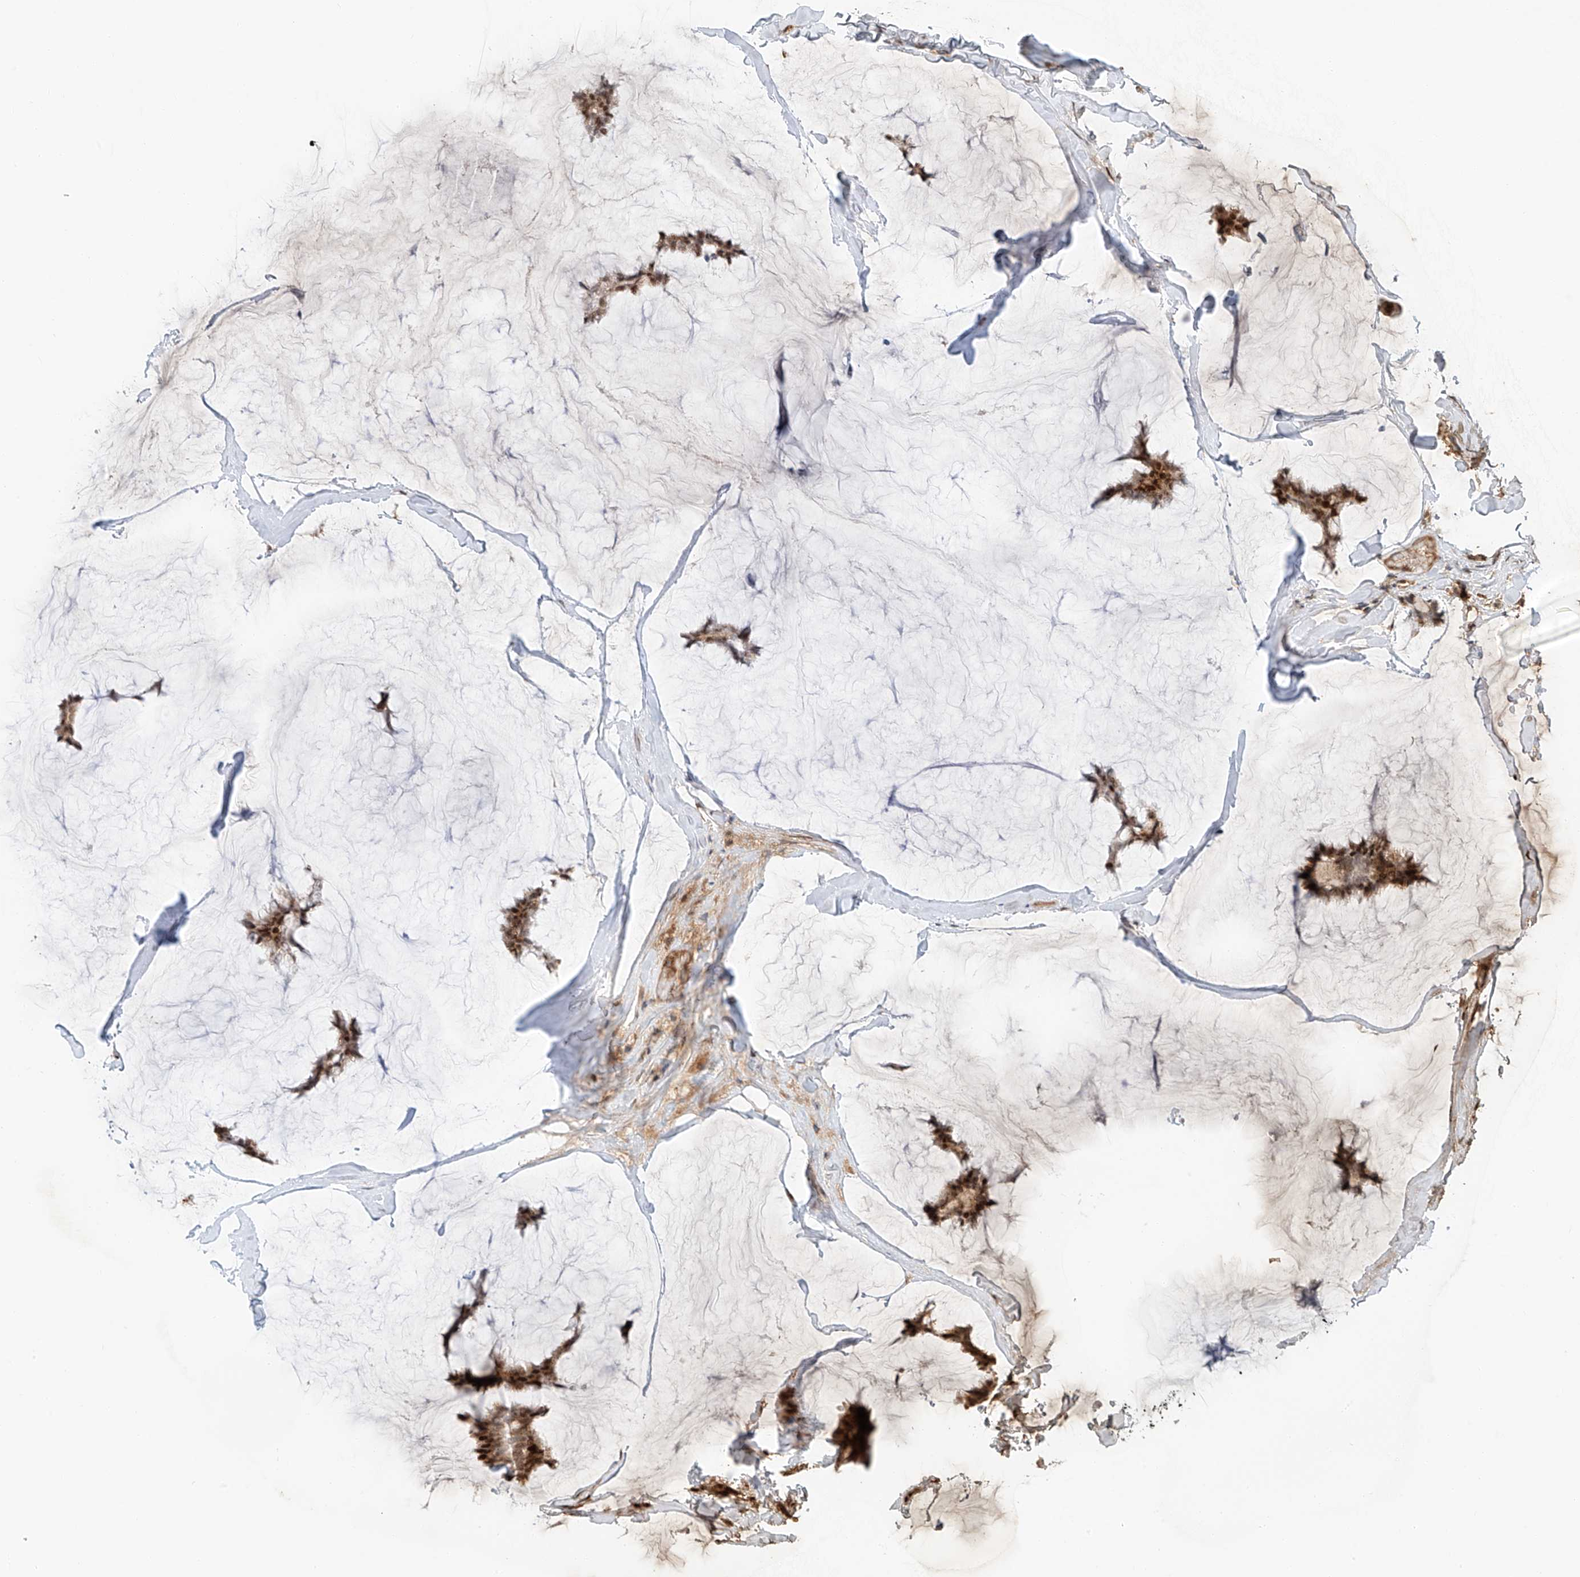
{"staining": {"intensity": "moderate", "quantity": ">75%", "location": "cytoplasmic/membranous,nuclear"}, "tissue": "breast cancer", "cell_type": "Tumor cells", "image_type": "cancer", "snomed": [{"axis": "morphology", "description": "Duct carcinoma"}, {"axis": "topography", "description": "Breast"}], "caption": "The immunohistochemical stain shows moderate cytoplasmic/membranous and nuclear positivity in tumor cells of infiltrating ductal carcinoma (breast) tissue.", "gene": "CEP162", "patient": {"sex": "female", "age": 93}}